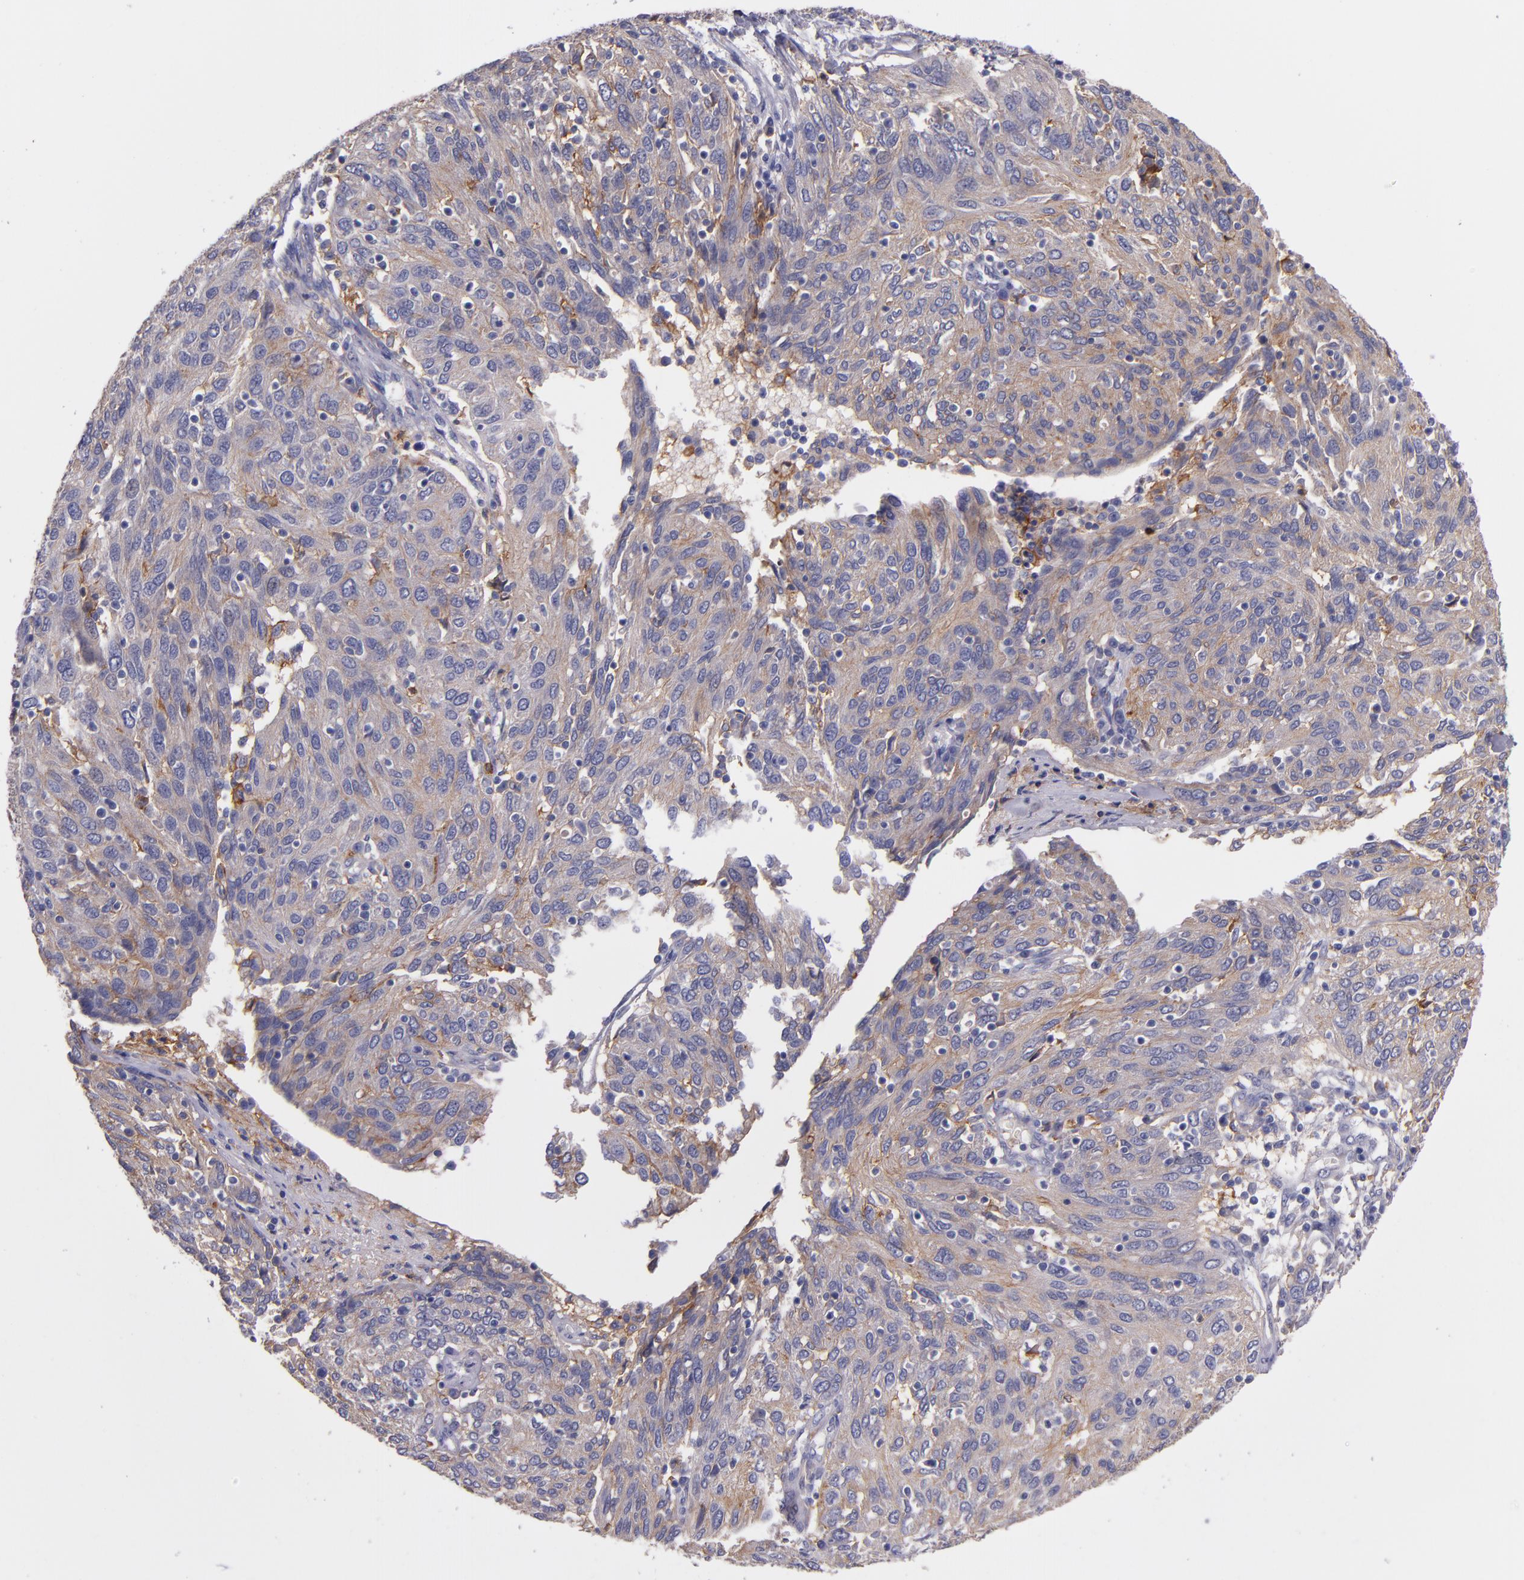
{"staining": {"intensity": "weak", "quantity": ">75%", "location": "cytoplasmic/membranous"}, "tissue": "ovarian cancer", "cell_type": "Tumor cells", "image_type": "cancer", "snomed": [{"axis": "morphology", "description": "Carcinoma, endometroid"}, {"axis": "topography", "description": "Ovary"}], "caption": "Protein staining displays weak cytoplasmic/membranous expression in about >75% of tumor cells in ovarian cancer (endometroid carcinoma).", "gene": "C5AR1", "patient": {"sex": "female", "age": 50}}